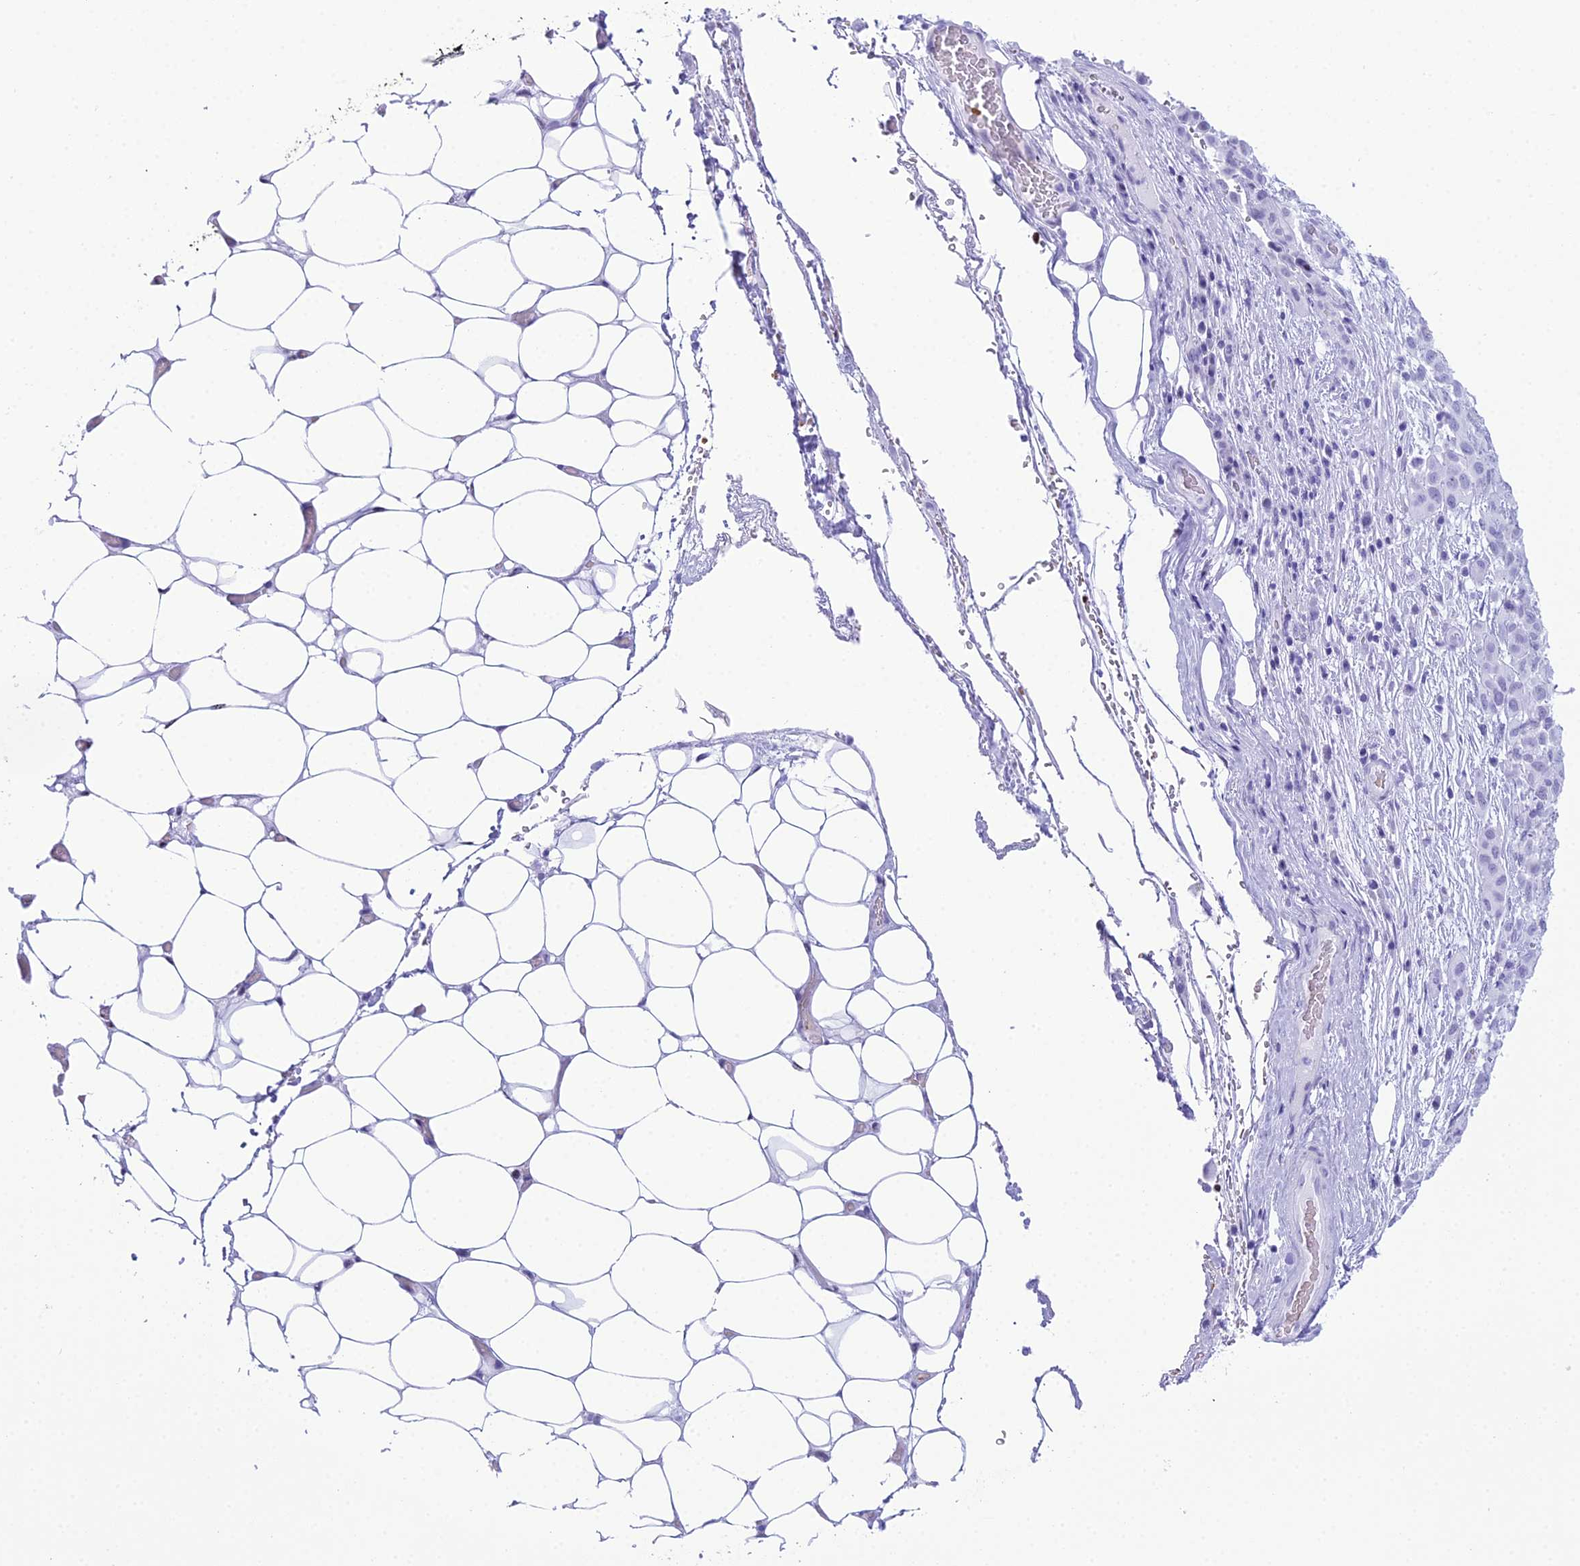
{"staining": {"intensity": "negative", "quantity": "none", "location": "none"}, "tissue": "melanoma", "cell_type": "Tumor cells", "image_type": "cancer", "snomed": [{"axis": "morphology", "description": "Malignant melanoma, Metastatic site"}, {"axis": "topography", "description": "Skin"}], "caption": "There is no significant staining in tumor cells of melanoma.", "gene": "RNPS1", "patient": {"sex": "female", "age": 81}}